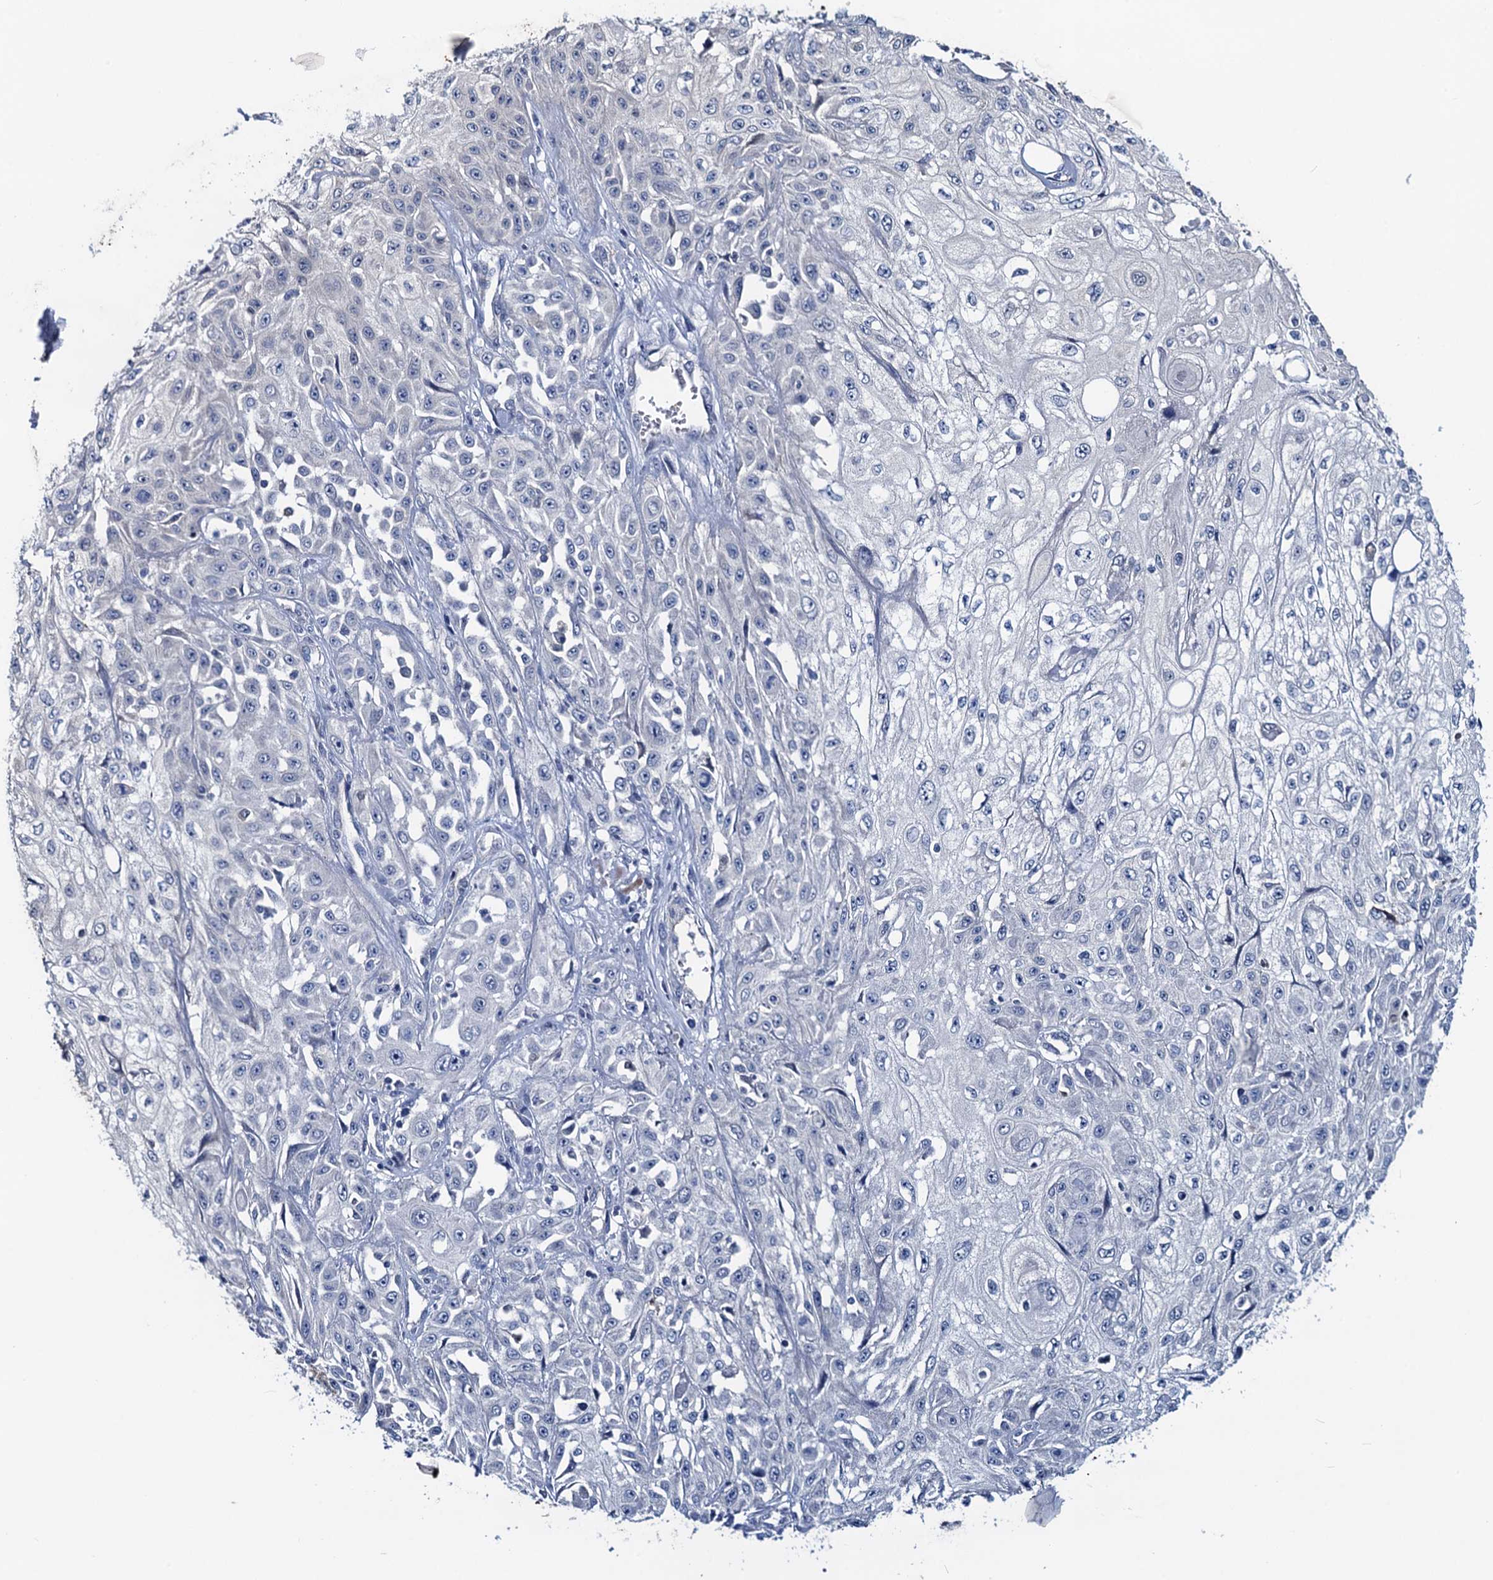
{"staining": {"intensity": "negative", "quantity": "none", "location": "none"}, "tissue": "skin cancer", "cell_type": "Tumor cells", "image_type": "cancer", "snomed": [{"axis": "morphology", "description": "Squamous cell carcinoma, NOS"}, {"axis": "morphology", "description": "Squamous cell carcinoma, metastatic, NOS"}, {"axis": "topography", "description": "Skin"}, {"axis": "topography", "description": "Lymph node"}], "caption": "Skin cancer (squamous cell carcinoma) stained for a protein using immunohistochemistry exhibits no staining tumor cells.", "gene": "RTKN2", "patient": {"sex": "male", "age": 75}}